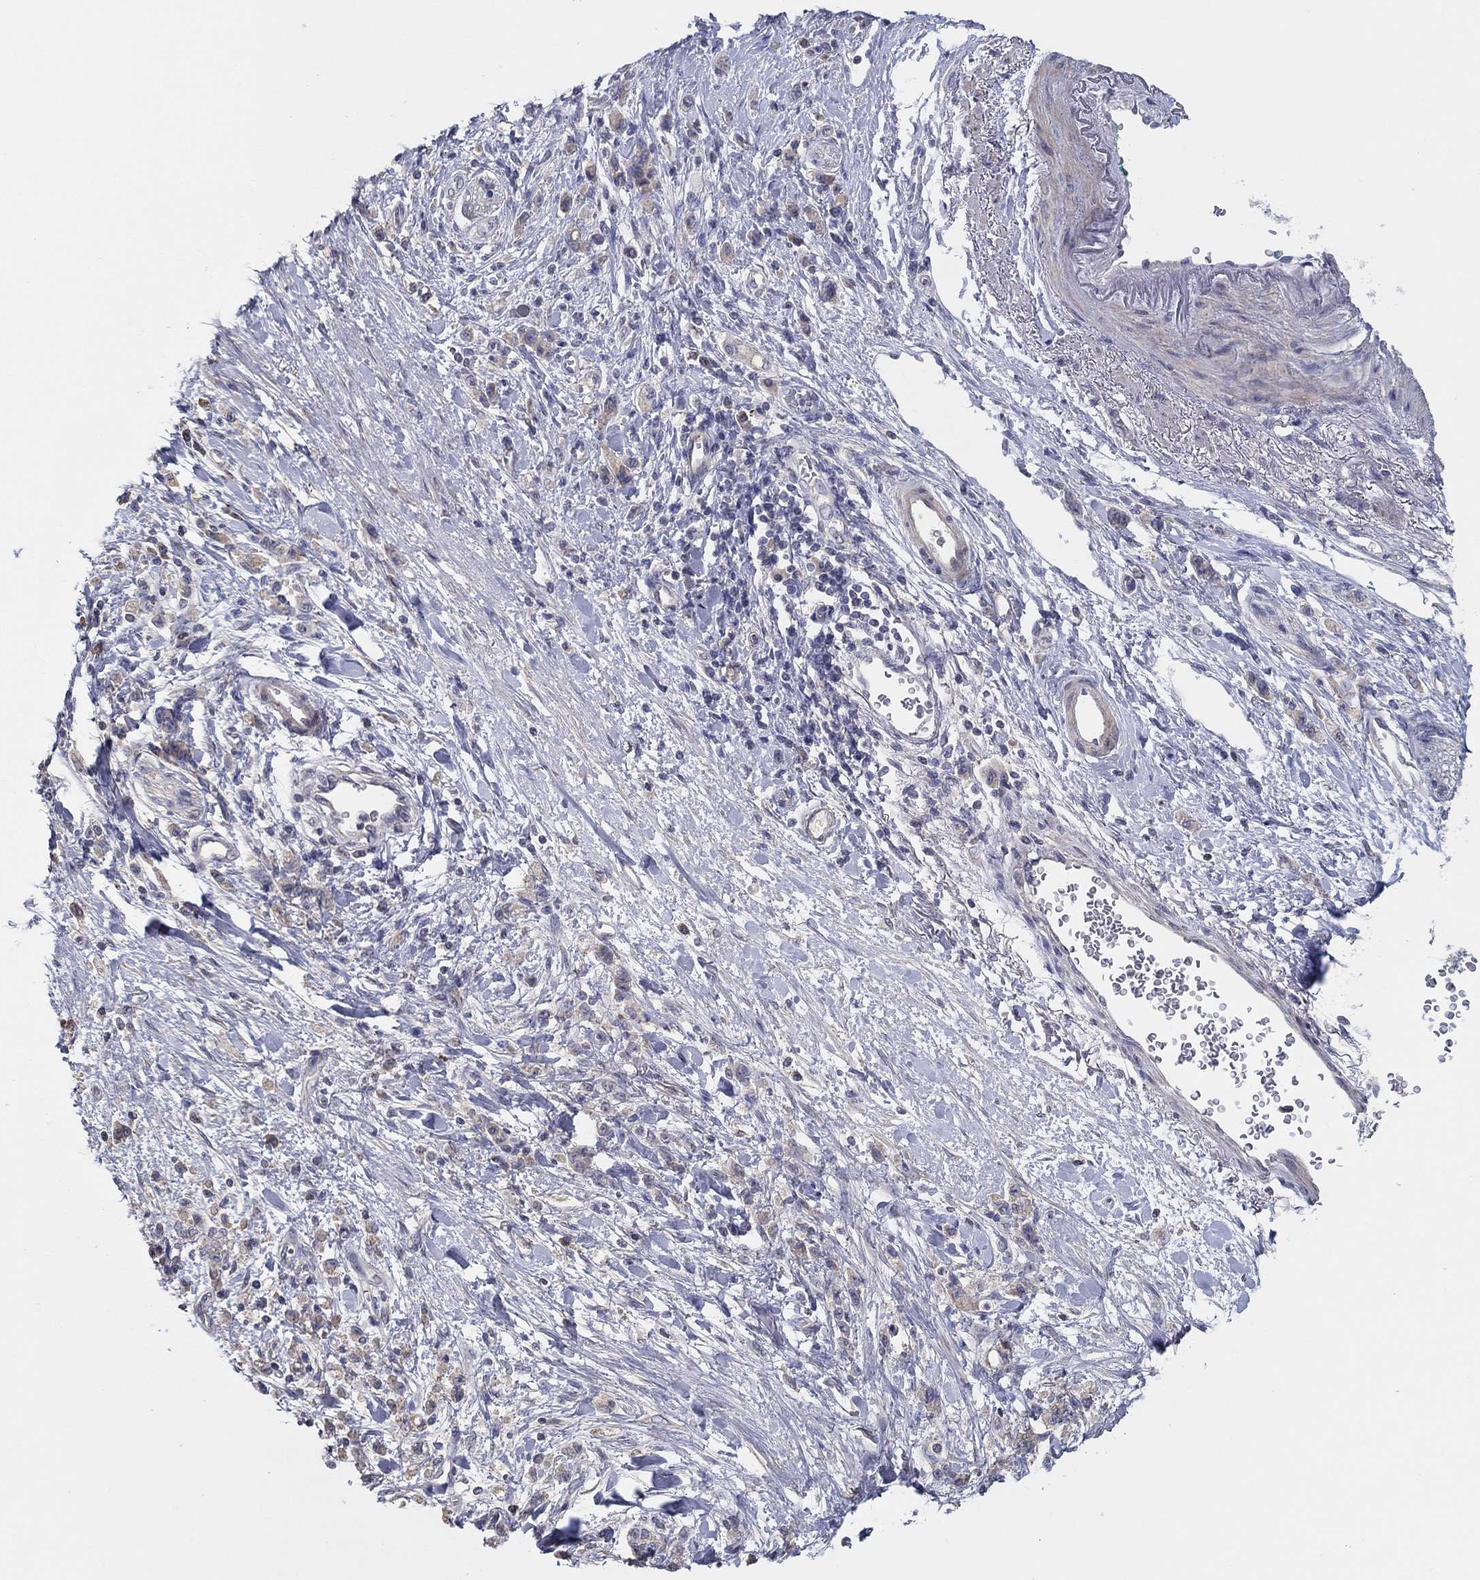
{"staining": {"intensity": "weak", "quantity": "25%-75%", "location": "cytoplasmic/membranous"}, "tissue": "stomach cancer", "cell_type": "Tumor cells", "image_type": "cancer", "snomed": [{"axis": "morphology", "description": "Adenocarcinoma, NOS"}, {"axis": "topography", "description": "Stomach"}], "caption": "There is low levels of weak cytoplasmic/membranous positivity in tumor cells of stomach cancer, as demonstrated by immunohistochemical staining (brown color).", "gene": "DOCK3", "patient": {"sex": "male", "age": 77}}